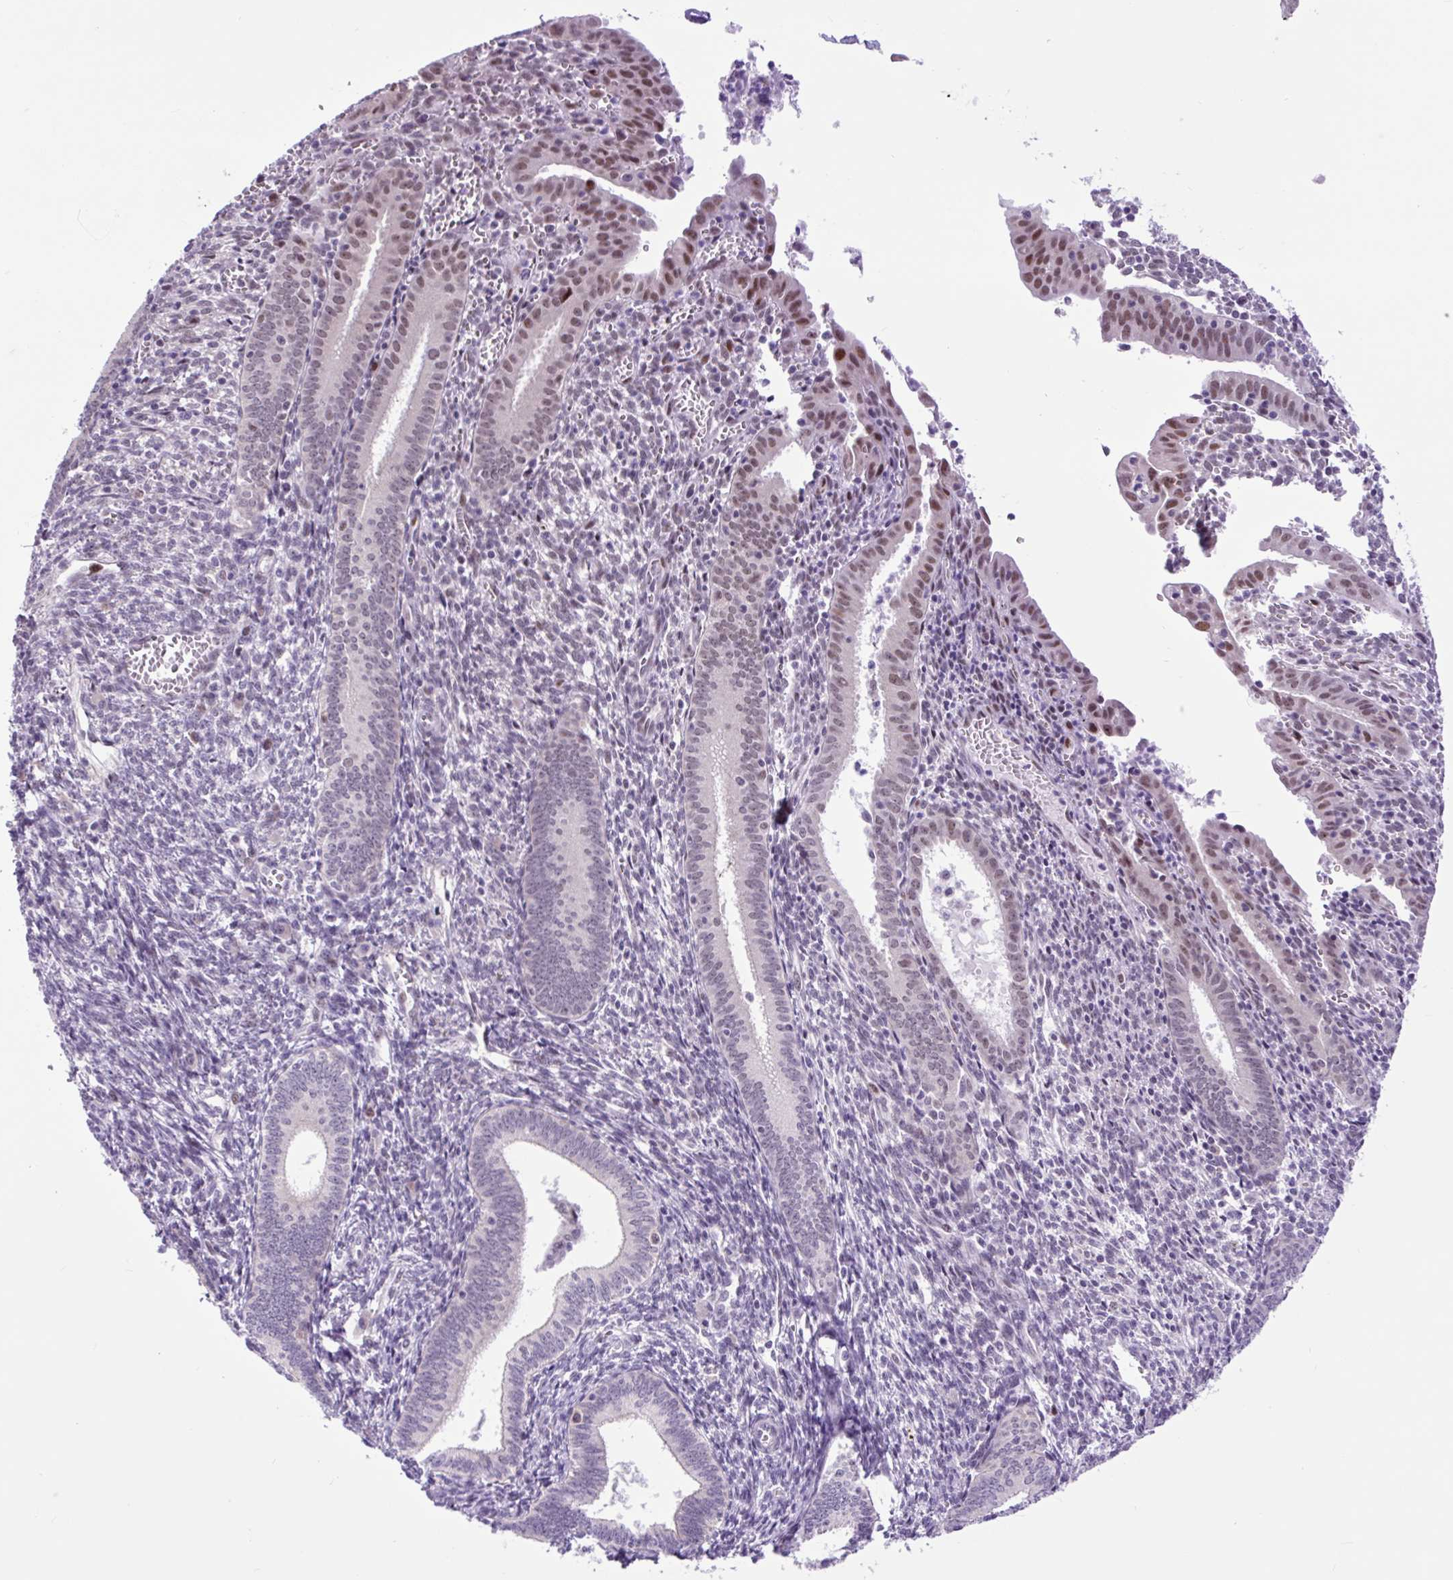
{"staining": {"intensity": "moderate", "quantity": "25%-75%", "location": "nuclear"}, "tissue": "endometrium", "cell_type": "Cells in endometrial stroma", "image_type": "normal", "snomed": [{"axis": "morphology", "description": "Normal tissue, NOS"}, {"axis": "topography", "description": "Endometrium"}], "caption": "Endometrium stained for a protein (brown) reveals moderate nuclear positive staining in approximately 25%-75% of cells in endometrial stroma.", "gene": "CLK2", "patient": {"sex": "female", "age": 41}}